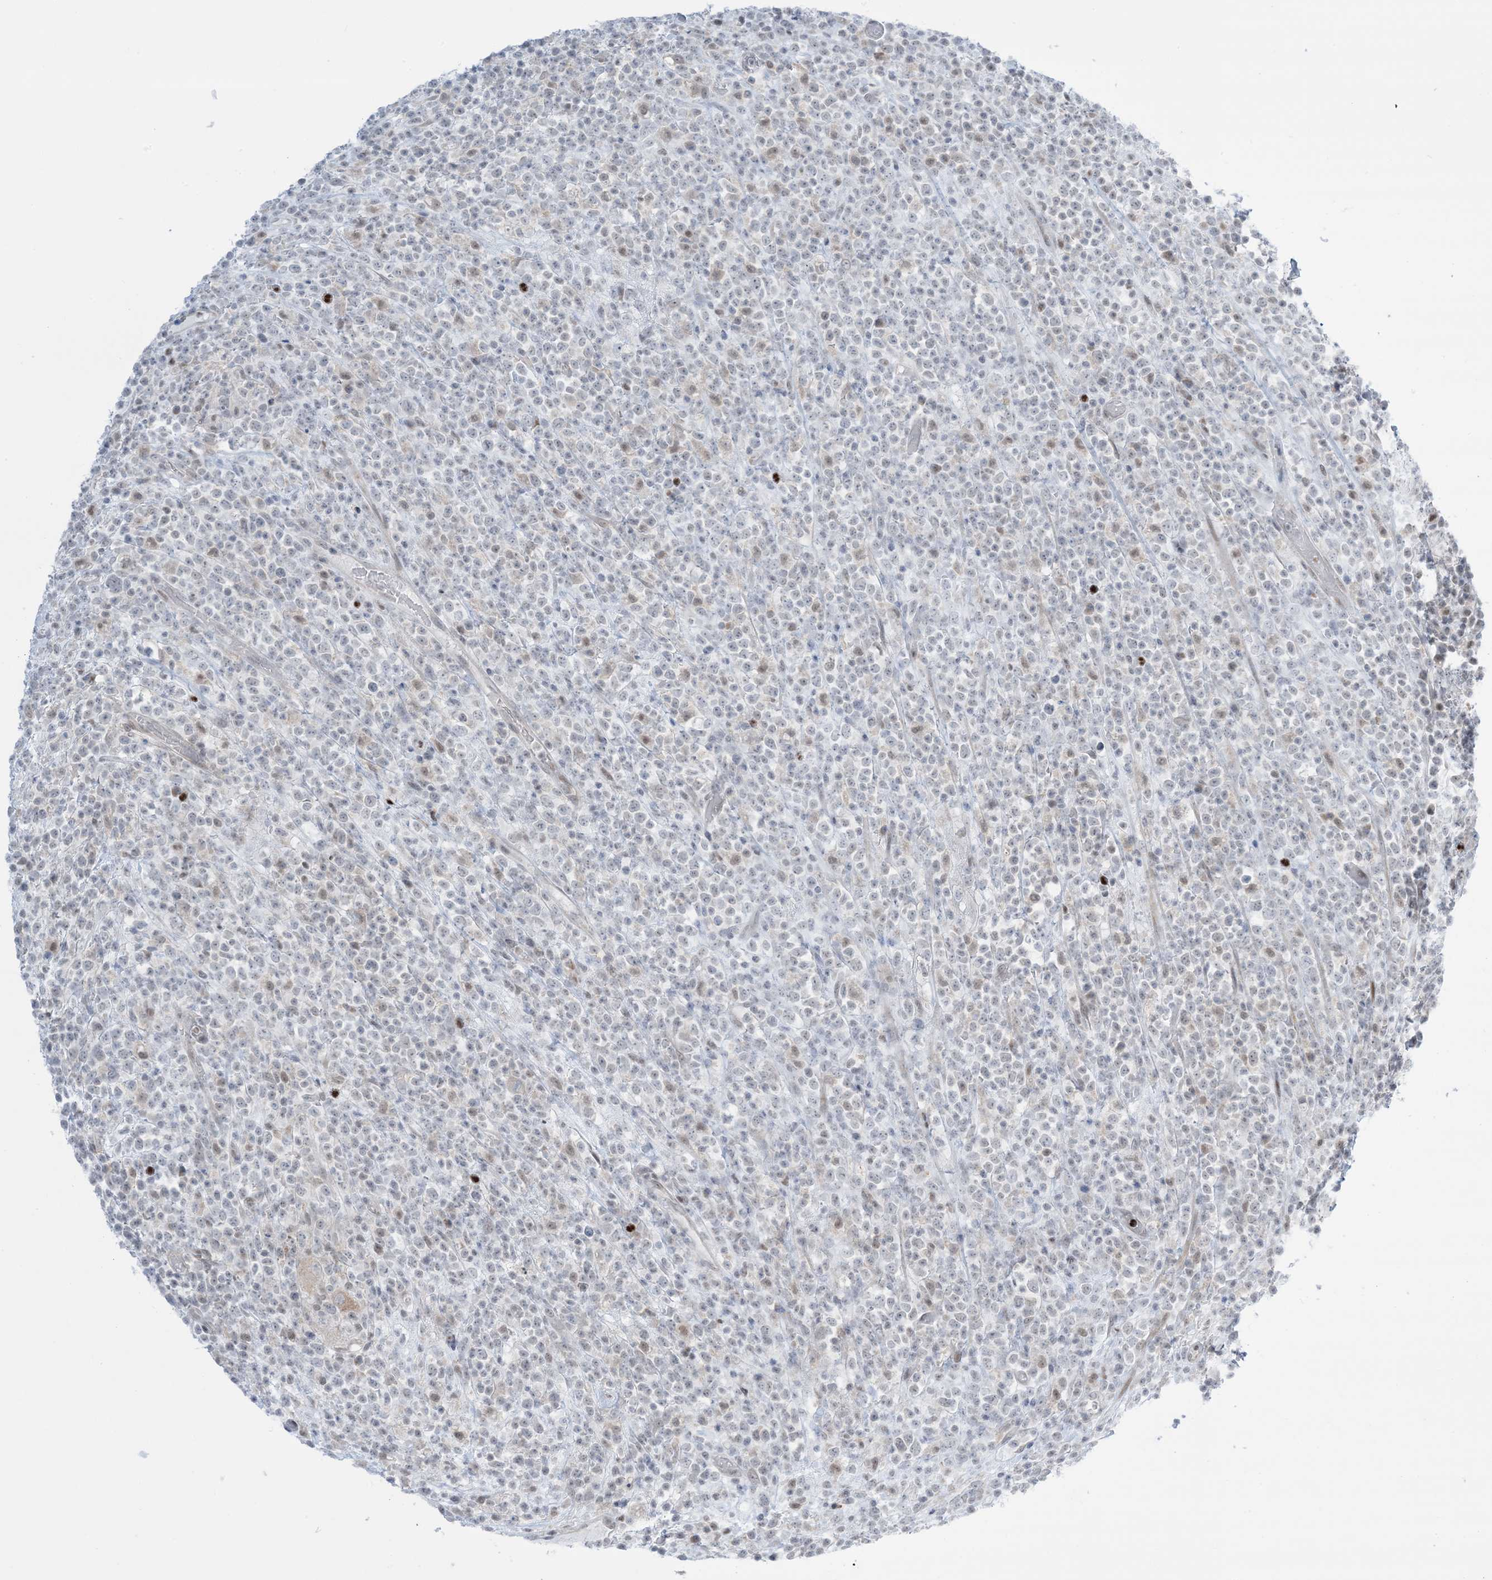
{"staining": {"intensity": "negative", "quantity": "none", "location": "none"}, "tissue": "lymphoma", "cell_type": "Tumor cells", "image_type": "cancer", "snomed": [{"axis": "morphology", "description": "Malignant lymphoma, non-Hodgkin's type, High grade"}, {"axis": "topography", "description": "Colon"}], "caption": "High magnification brightfield microscopy of high-grade malignant lymphoma, non-Hodgkin's type stained with DAB (brown) and counterstained with hematoxylin (blue): tumor cells show no significant expression.", "gene": "TFPT", "patient": {"sex": "female", "age": 53}}